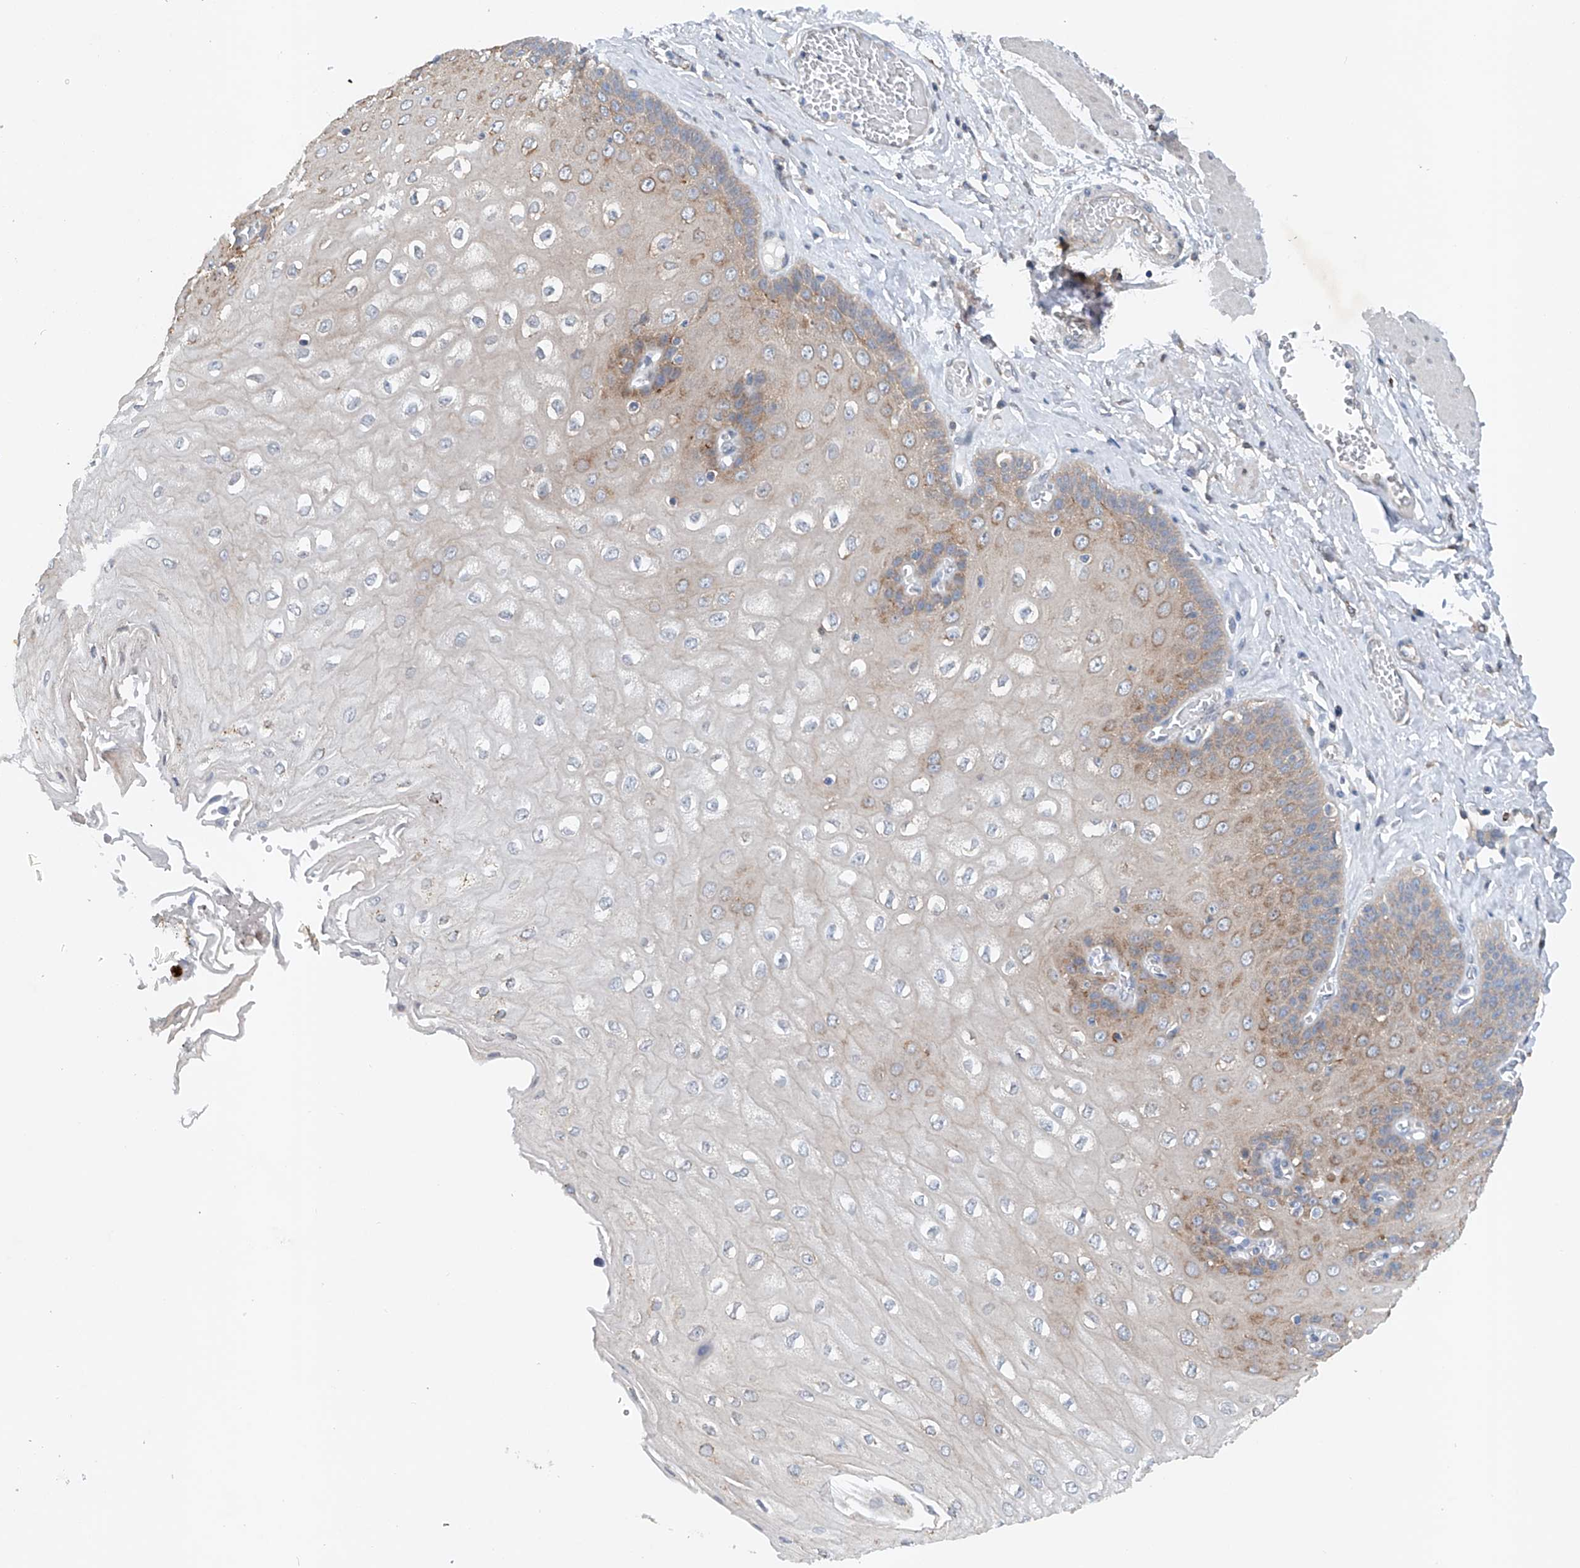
{"staining": {"intensity": "moderate", "quantity": ">75%", "location": "cytoplasmic/membranous"}, "tissue": "esophagus", "cell_type": "Squamous epithelial cells", "image_type": "normal", "snomed": [{"axis": "morphology", "description": "Normal tissue, NOS"}, {"axis": "topography", "description": "Esophagus"}], "caption": "Immunohistochemical staining of normal esophagus displays >75% levels of moderate cytoplasmic/membranous protein staining in approximately >75% of squamous epithelial cells.", "gene": "CEP85L", "patient": {"sex": "male", "age": 60}}